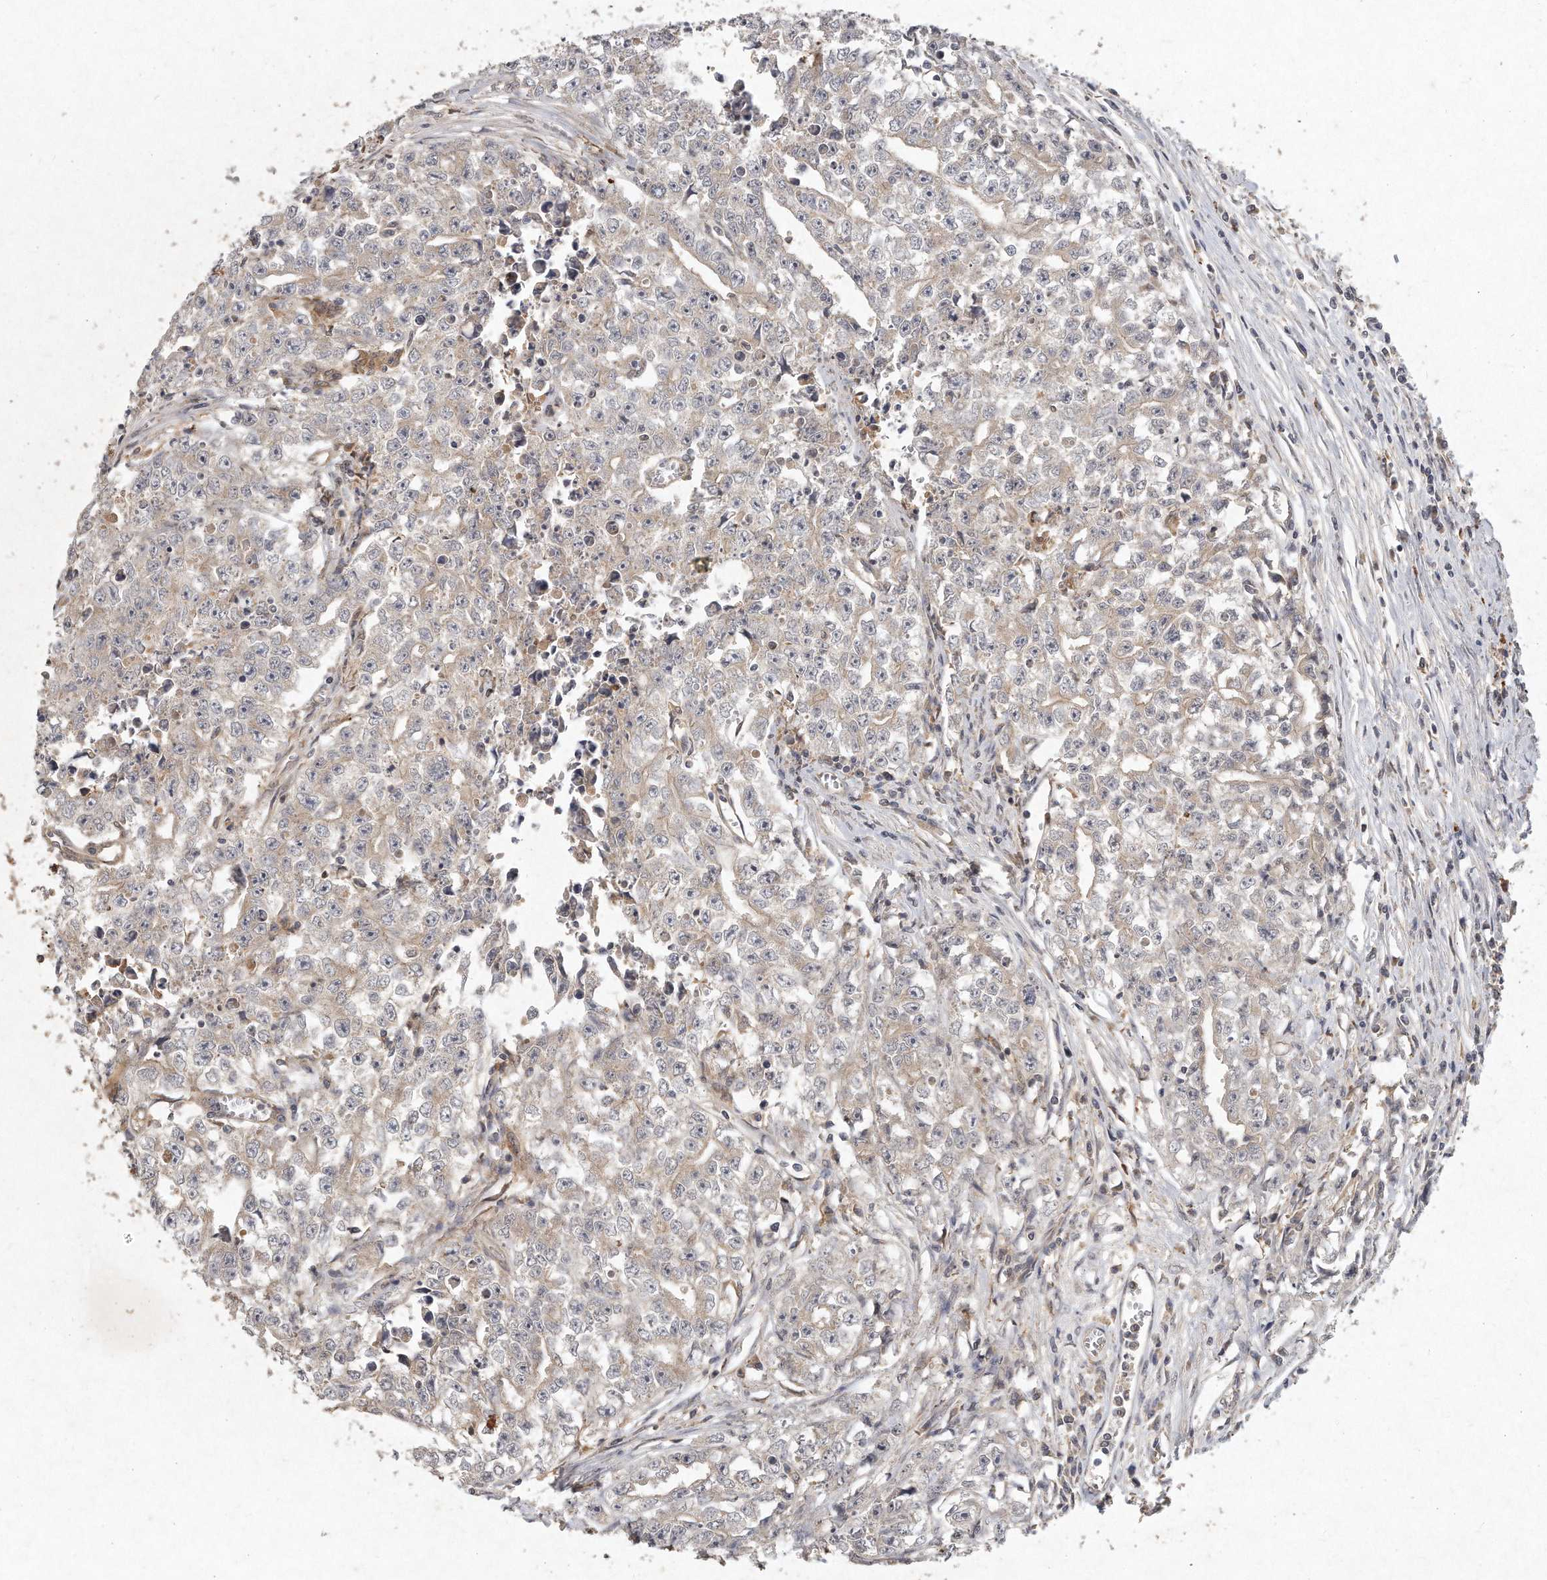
{"staining": {"intensity": "weak", "quantity": "25%-75%", "location": "cytoplasmic/membranous"}, "tissue": "testis cancer", "cell_type": "Tumor cells", "image_type": "cancer", "snomed": [{"axis": "morphology", "description": "Seminoma, NOS"}, {"axis": "morphology", "description": "Carcinoma, Embryonal, NOS"}, {"axis": "topography", "description": "Testis"}], "caption": "Immunohistochemistry (DAB) staining of human testis cancer (embryonal carcinoma) exhibits weak cytoplasmic/membranous protein staining in about 25%-75% of tumor cells.", "gene": "LGALS8", "patient": {"sex": "male", "age": 43}}